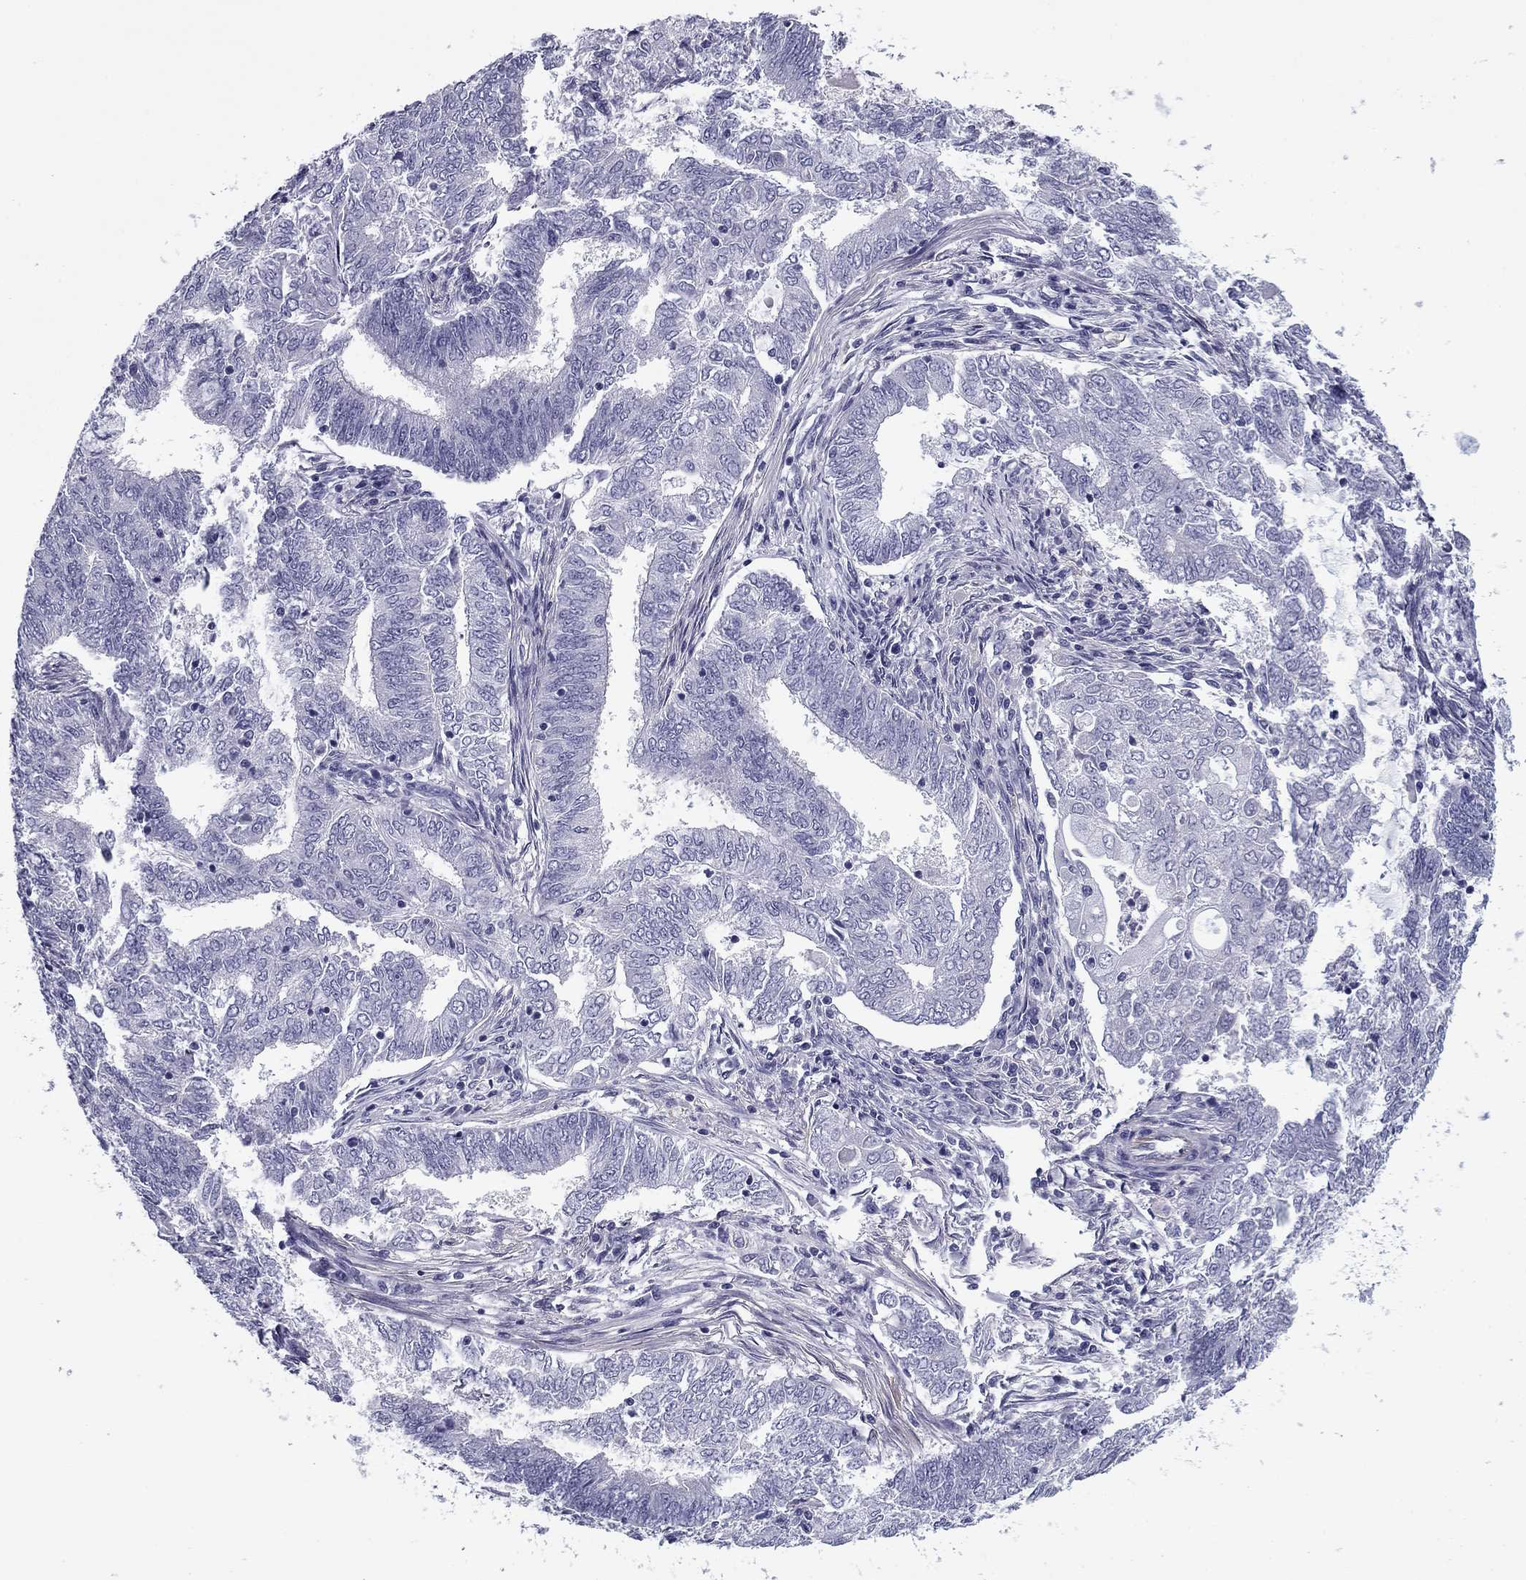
{"staining": {"intensity": "negative", "quantity": "none", "location": "none"}, "tissue": "endometrial cancer", "cell_type": "Tumor cells", "image_type": "cancer", "snomed": [{"axis": "morphology", "description": "Adenocarcinoma, NOS"}, {"axis": "topography", "description": "Endometrium"}], "caption": "This is an IHC histopathology image of endometrial adenocarcinoma. There is no positivity in tumor cells.", "gene": "FLNC", "patient": {"sex": "female", "age": 62}}